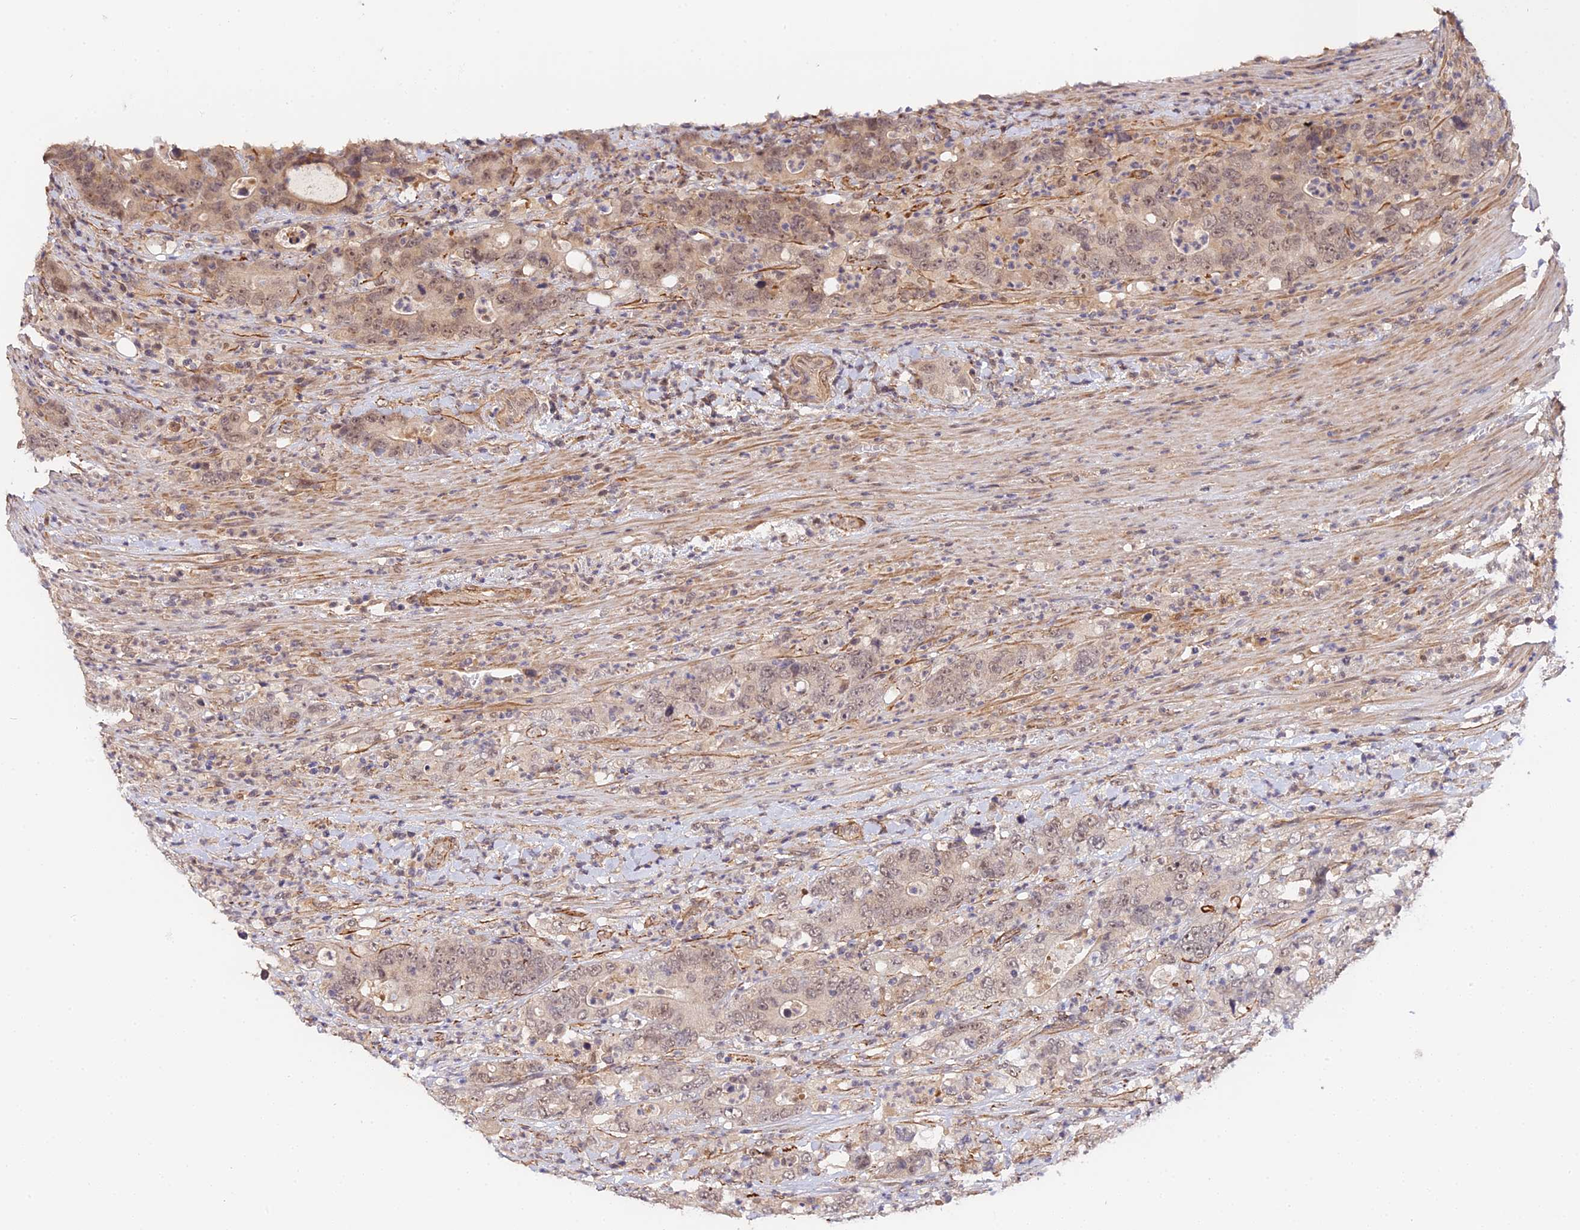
{"staining": {"intensity": "weak", "quantity": ">75%", "location": "cytoplasmic/membranous,nuclear"}, "tissue": "colorectal cancer", "cell_type": "Tumor cells", "image_type": "cancer", "snomed": [{"axis": "morphology", "description": "Adenocarcinoma, NOS"}, {"axis": "topography", "description": "Colon"}], "caption": "Approximately >75% of tumor cells in colorectal cancer (adenocarcinoma) show weak cytoplasmic/membranous and nuclear protein expression as visualized by brown immunohistochemical staining.", "gene": "IMPACT", "patient": {"sex": "female", "age": 75}}